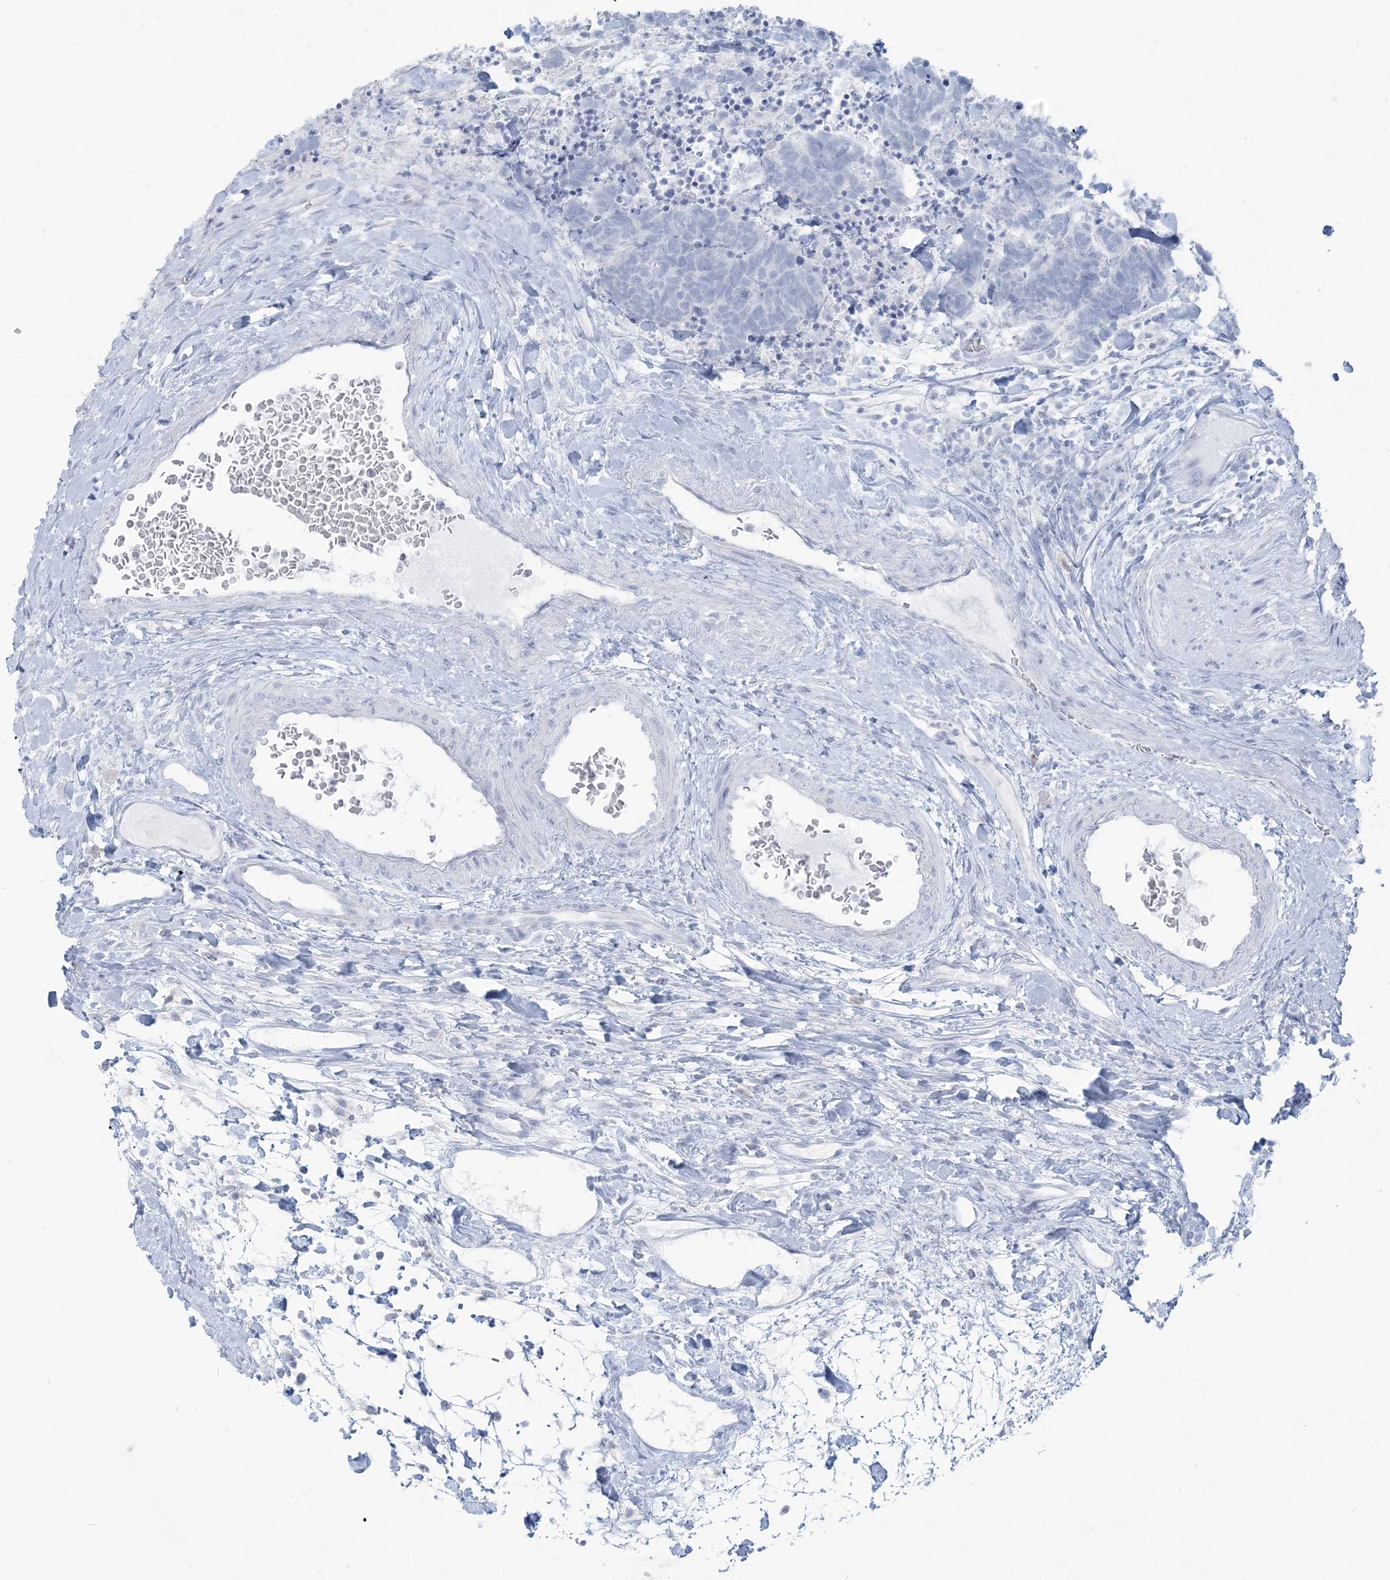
{"staining": {"intensity": "negative", "quantity": "none", "location": "none"}, "tissue": "carcinoid", "cell_type": "Tumor cells", "image_type": "cancer", "snomed": [{"axis": "morphology", "description": "Carcinoma, NOS"}, {"axis": "morphology", "description": "Carcinoid, malignant, NOS"}, {"axis": "topography", "description": "Urinary bladder"}], "caption": "This is an immunohistochemistry photomicrograph of human carcinoid. There is no staining in tumor cells.", "gene": "HLA-DRB1", "patient": {"sex": "male", "age": 57}}